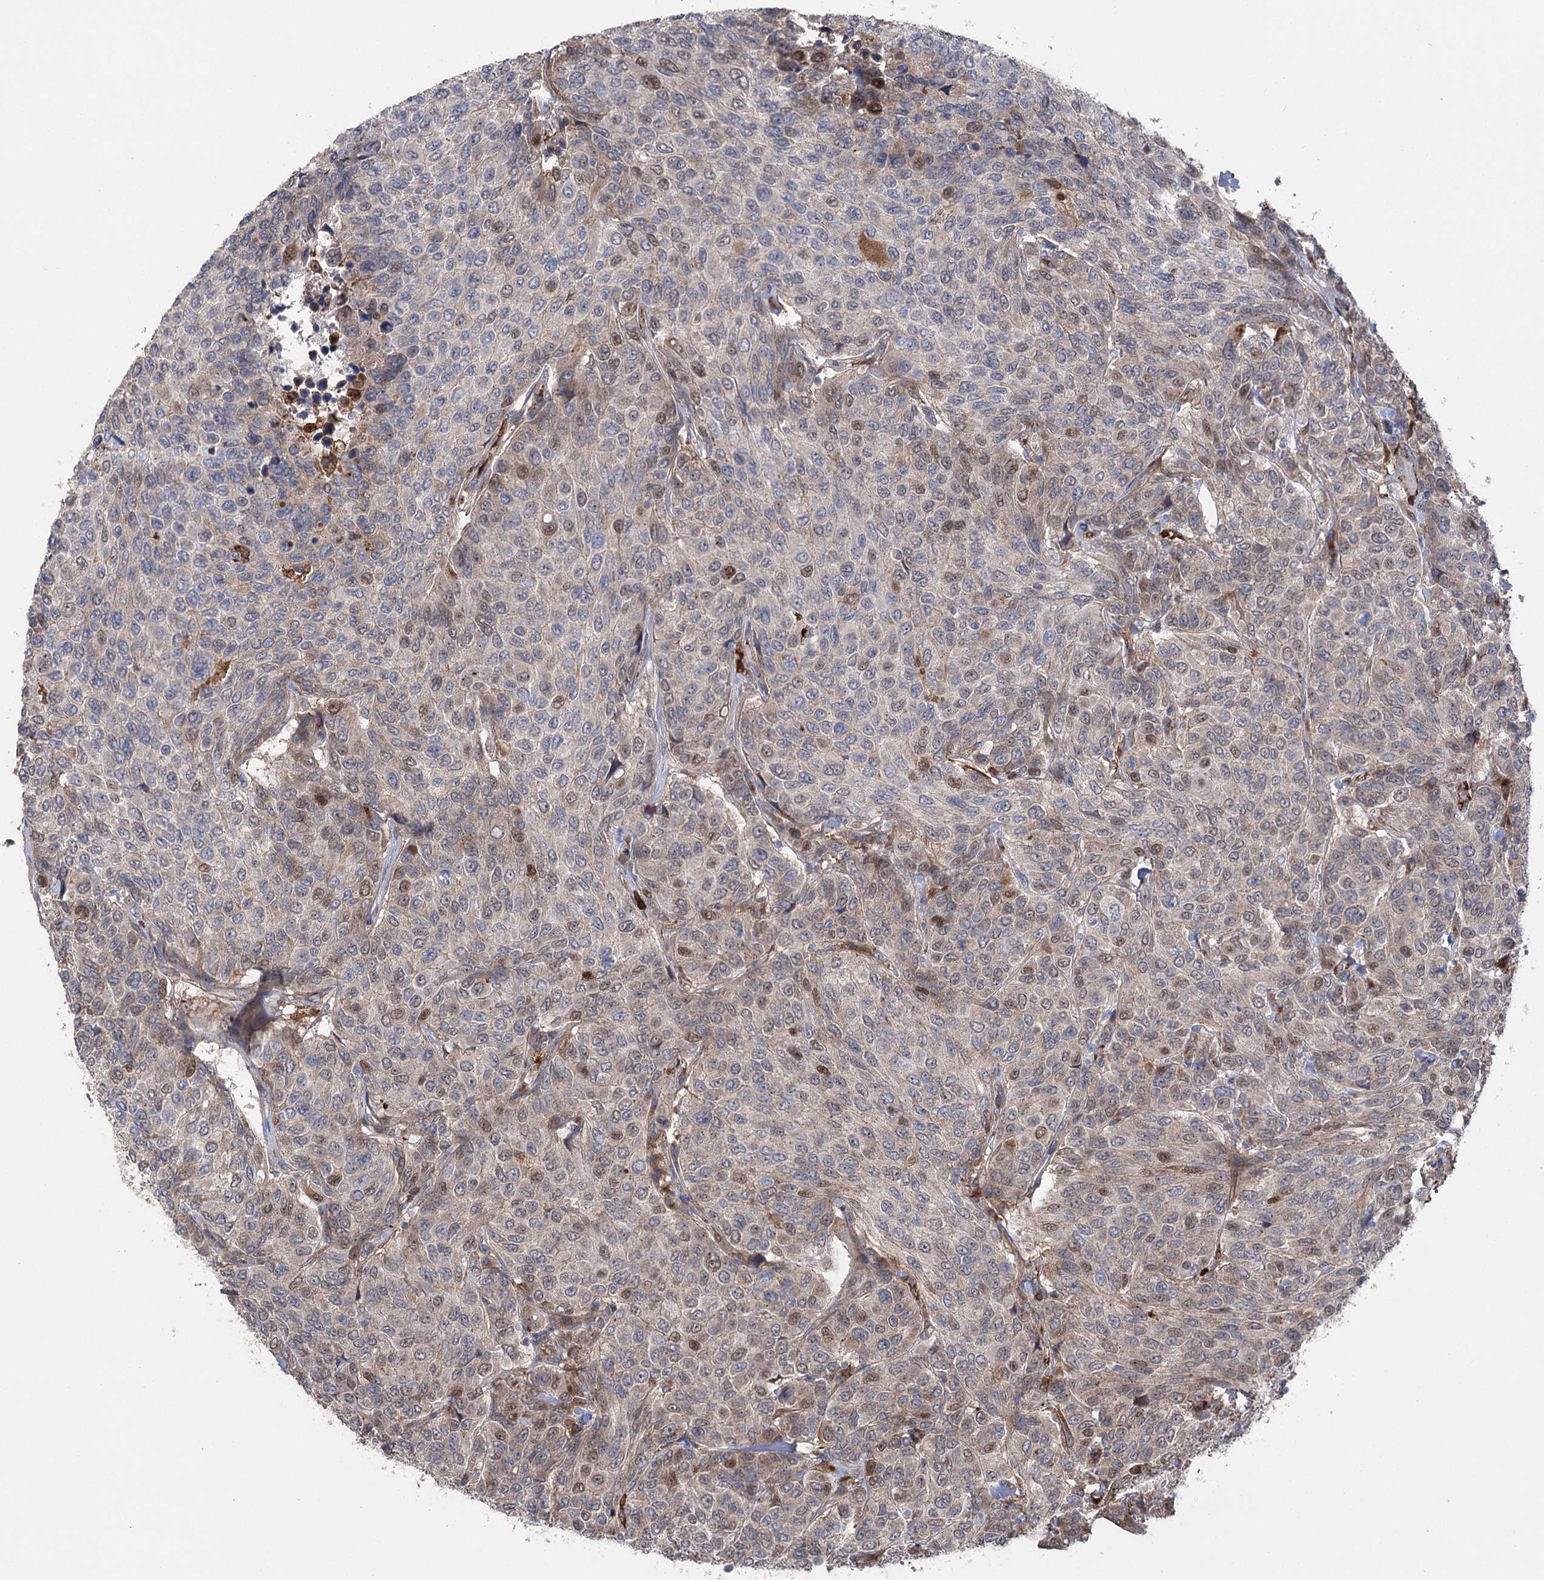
{"staining": {"intensity": "weak", "quantity": "<25%", "location": "cytoplasmic/membranous,nuclear"}, "tissue": "breast cancer", "cell_type": "Tumor cells", "image_type": "cancer", "snomed": [{"axis": "morphology", "description": "Duct carcinoma"}, {"axis": "topography", "description": "Breast"}], "caption": "Human breast cancer (invasive ductal carcinoma) stained for a protein using immunohistochemistry displays no positivity in tumor cells.", "gene": "OTUD1", "patient": {"sex": "female", "age": 55}}